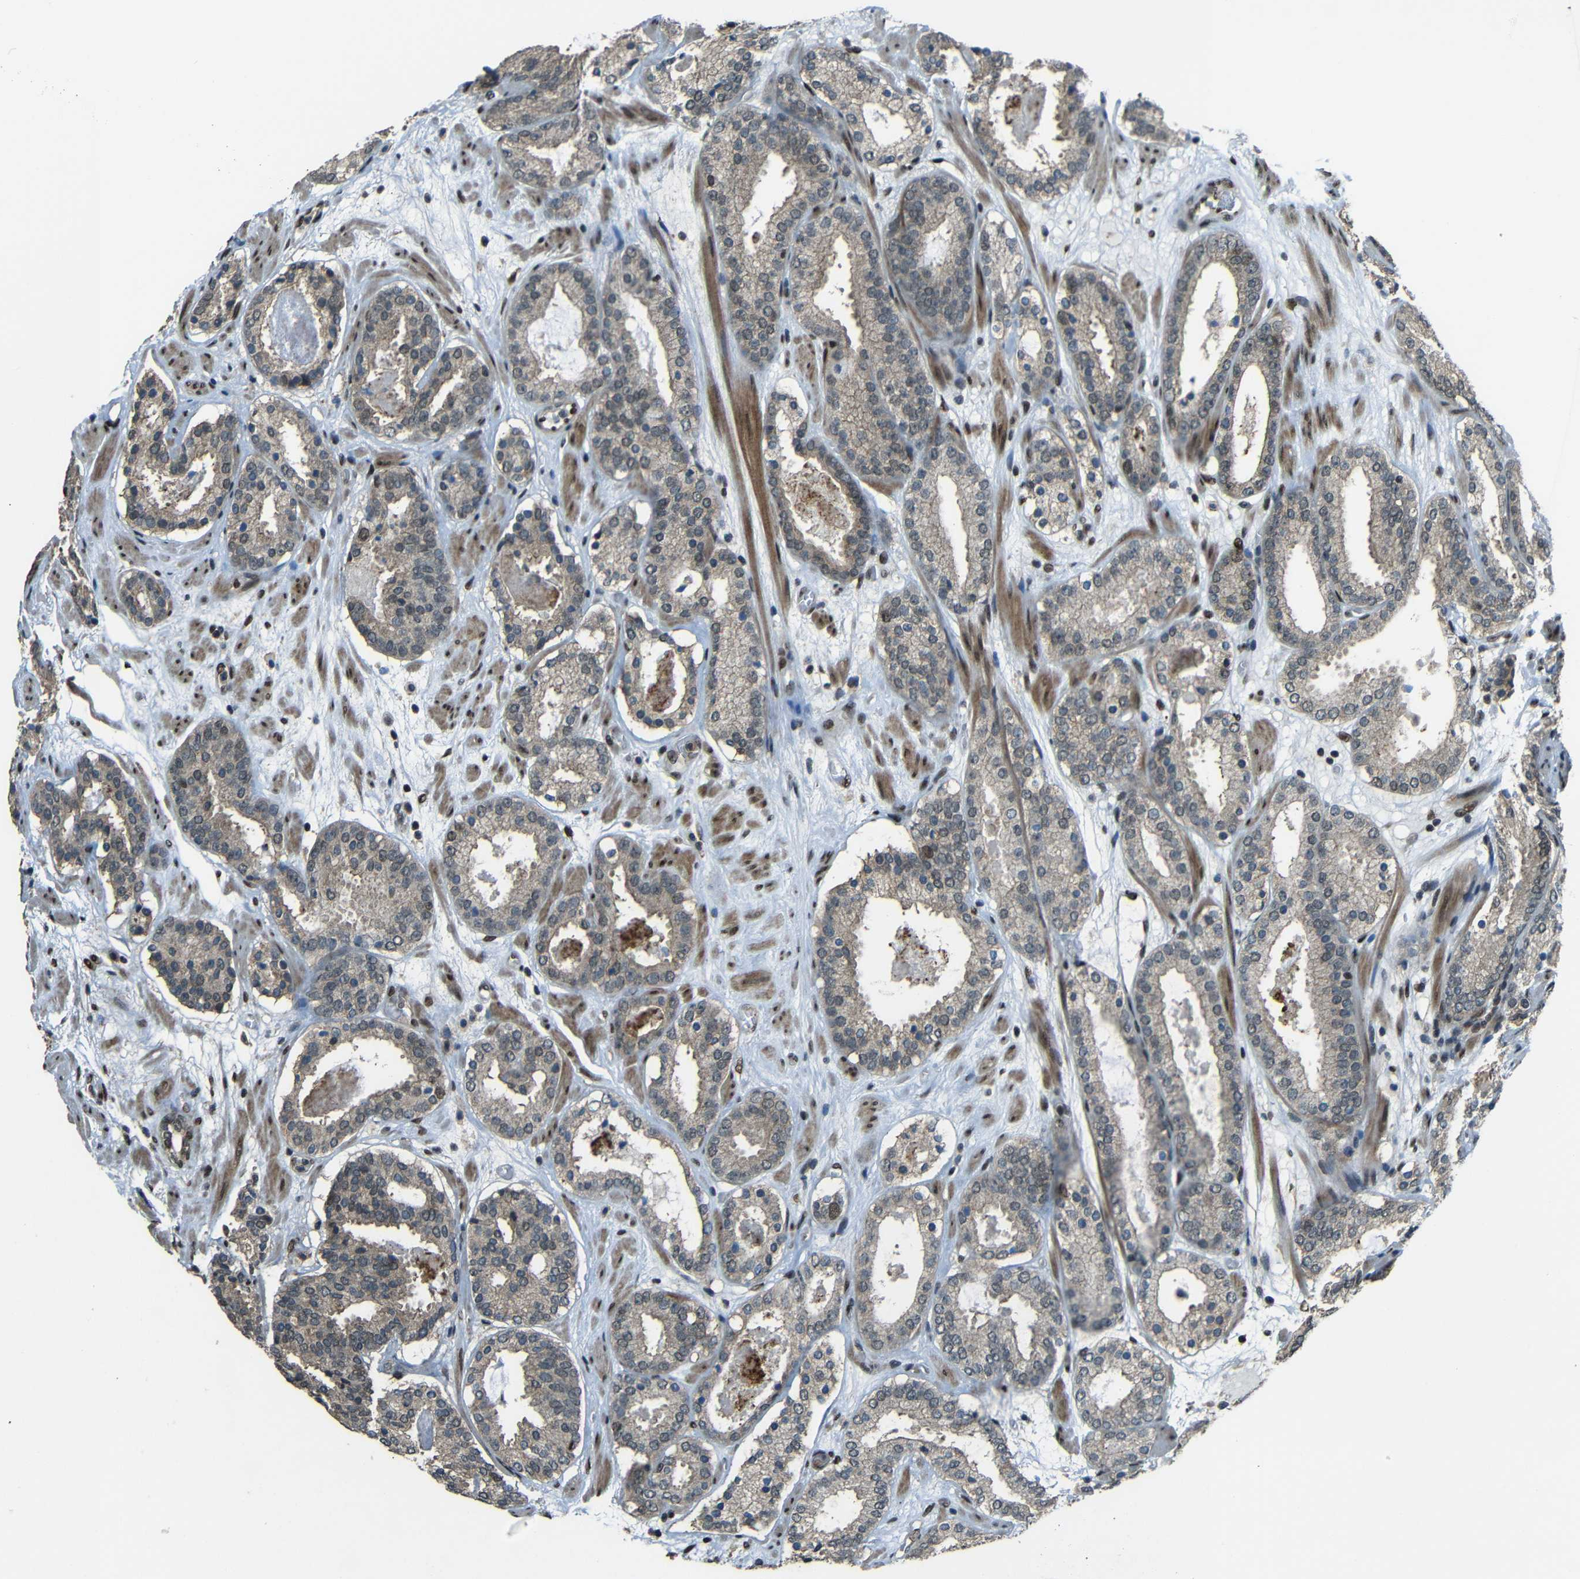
{"staining": {"intensity": "weak", "quantity": ">75%", "location": "cytoplasmic/membranous"}, "tissue": "prostate cancer", "cell_type": "Tumor cells", "image_type": "cancer", "snomed": [{"axis": "morphology", "description": "Adenocarcinoma, Low grade"}, {"axis": "topography", "description": "Prostate"}], "caption": "This micrograph exhibits IHC staining of human adenocarcinoma (low-grade) (prostate), with low weak cytoplasmic/membranous staining in about >75% of tumor cells.", "gene": "PSIP1", "patient": {"sex": "male", "age": 69}}